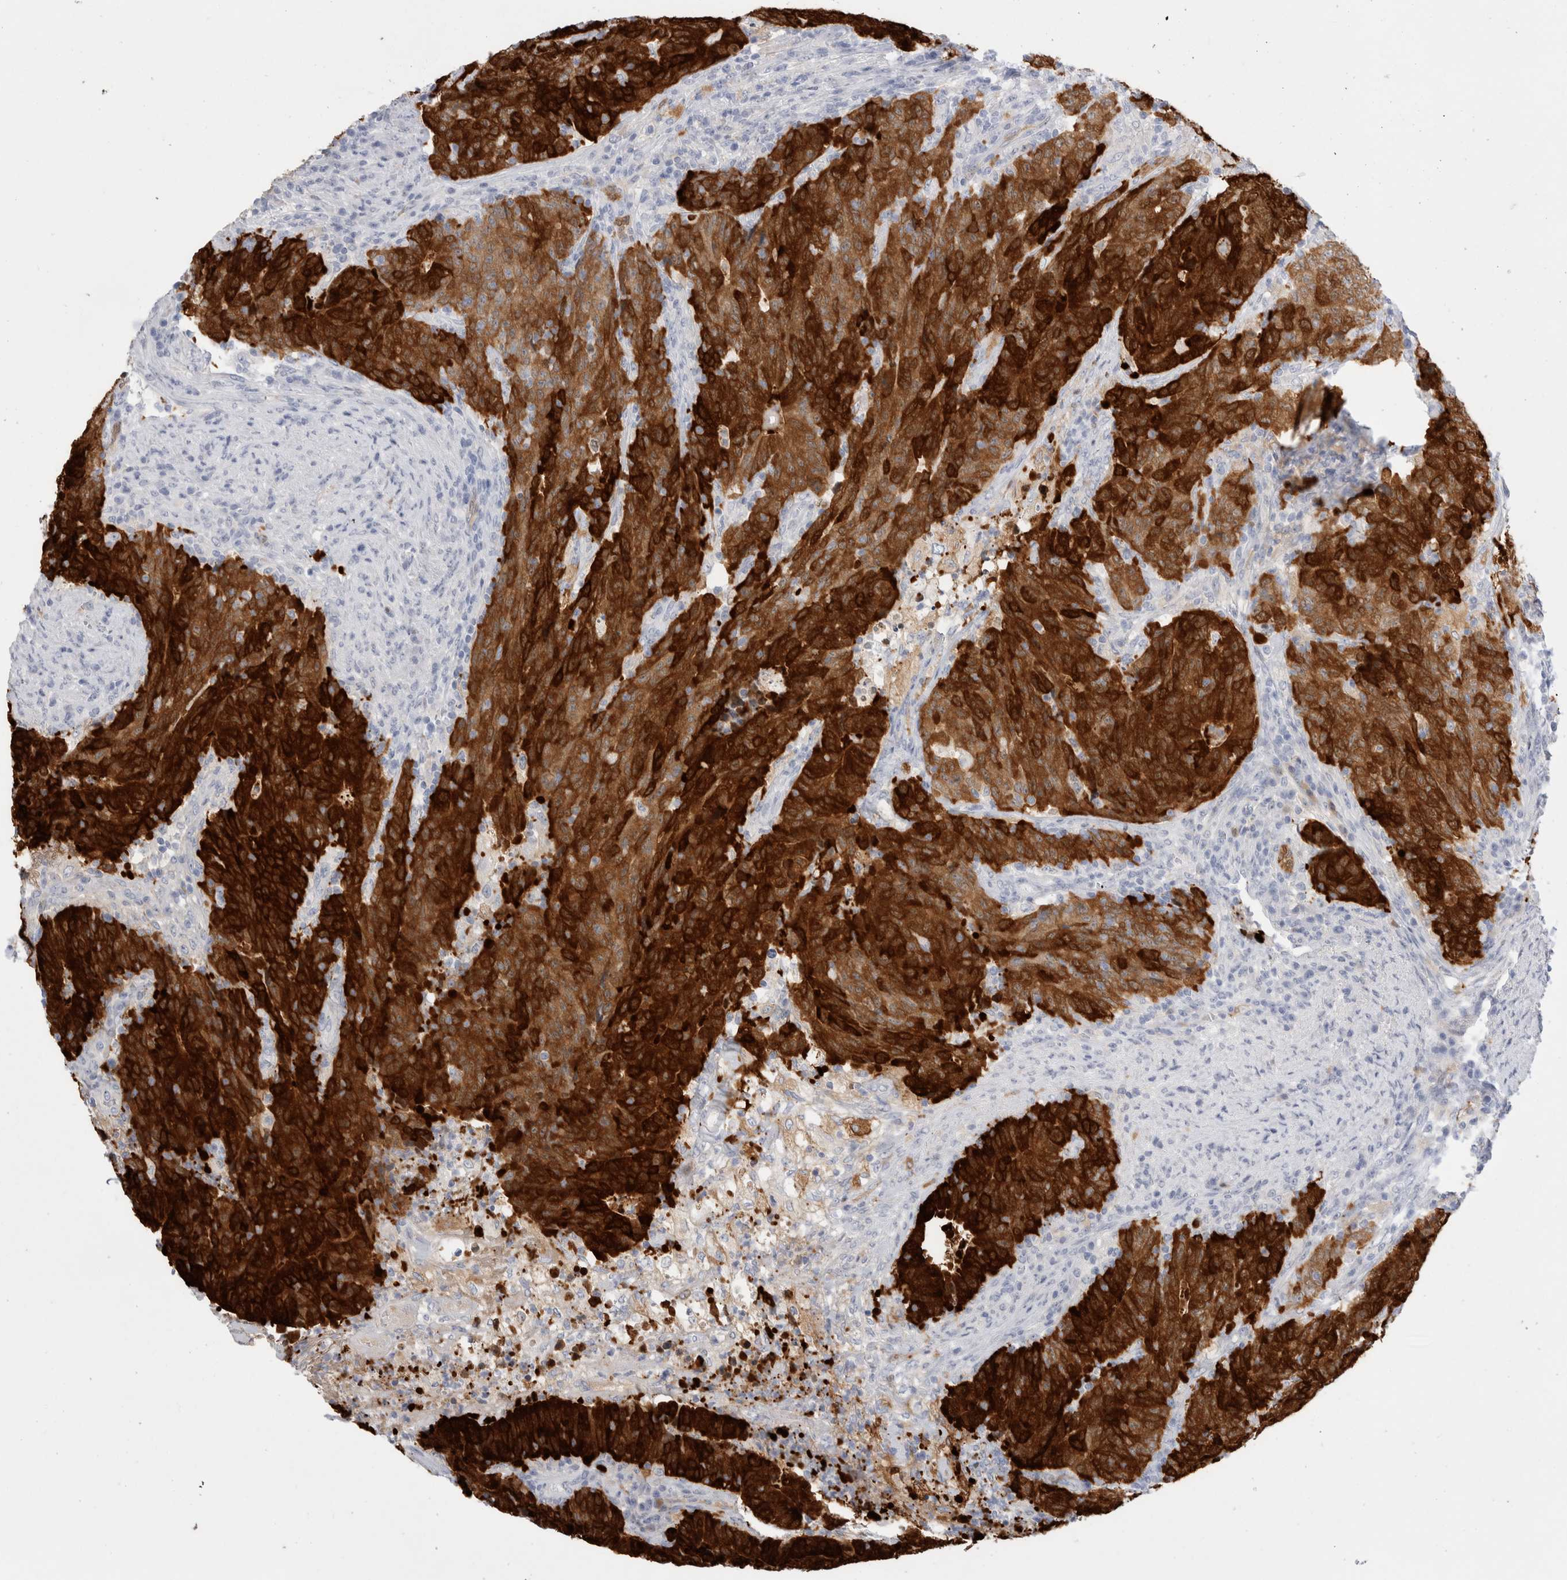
{"staining": {"intensity": "strong", "quantity": ">75%", "location": "cytoplasmic/membranous"}, "tissue": "colorectal cancer", "cell_type": "Tumor cells", "image_type": "cancer", "snomed": [{"axis": "morphology", "description": "Normal tissue, NOS"}, {"axis": "morphology", "description": "Adenocarcinoma, NOS"}, {"axis": "topography", "description": "Colon"}], "caption": "Immunohistochemistry (IHC) of human adenocarcinoma (colorectal) reveals high levels of strong cytoplasmic/membranous expression in about >75% of tumor cells.", "gene": "NAPEPLD", "patient": {"sex": "female", "age": 75}}